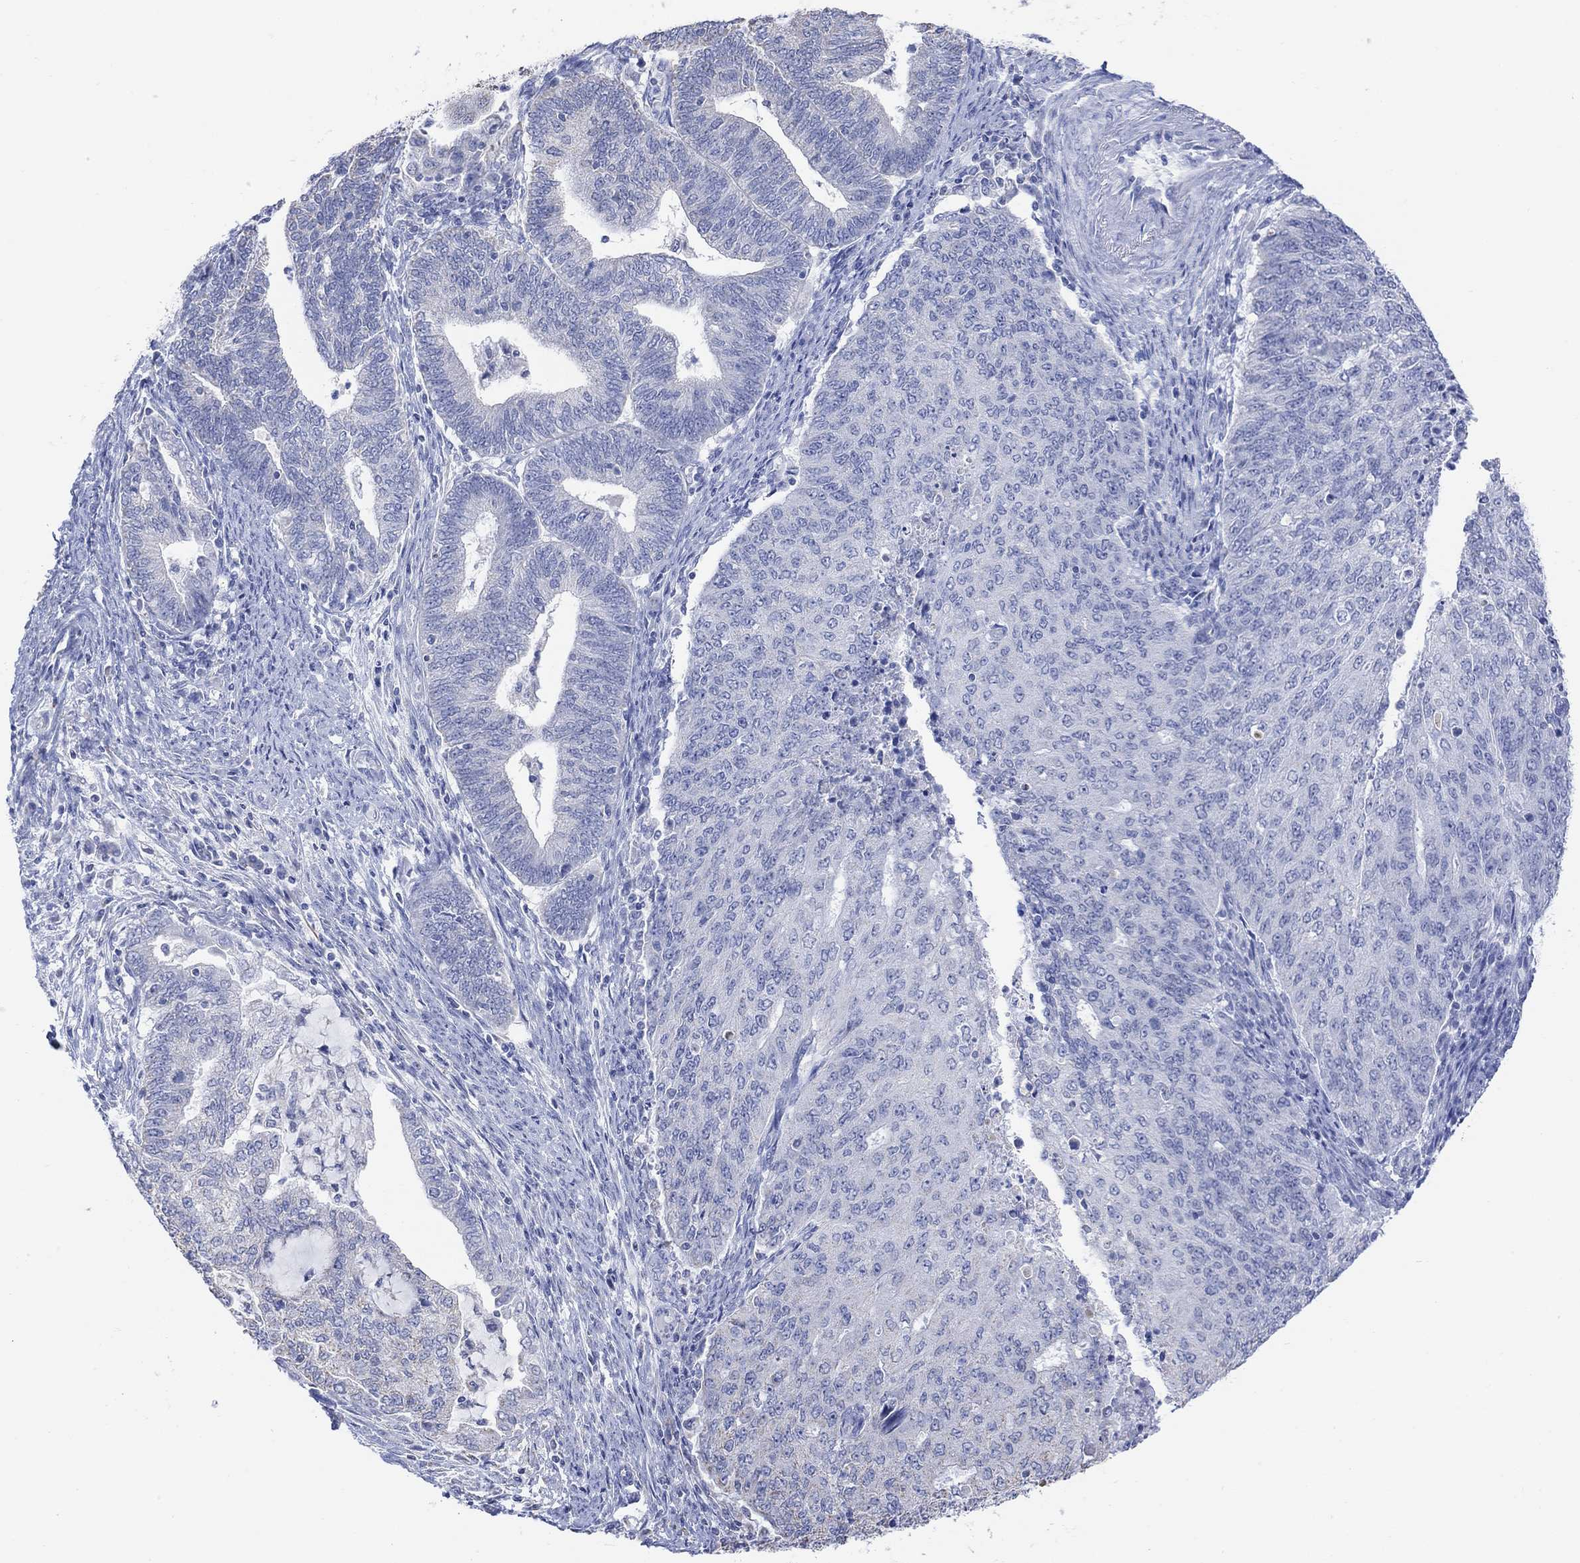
{"staining": {"intensity": "negative", "quantity": "none", "location": "none"}, "tissue": "endometrial cancer", "cell_type": "Tumor cells", "image_type": "cancer", "snomed": [{"axis": "morphology", "description": "Adenocarcinoma, NOS"}, {"axis": "topography", "description": "Endometrium"}], "caption": "Adenocarcinoma (endometrial) stained for a protein using immunohistochemistry displays no staining tumor cells.", "gene": "SYT12", "patient": {"sex": "female", "age": 82}}